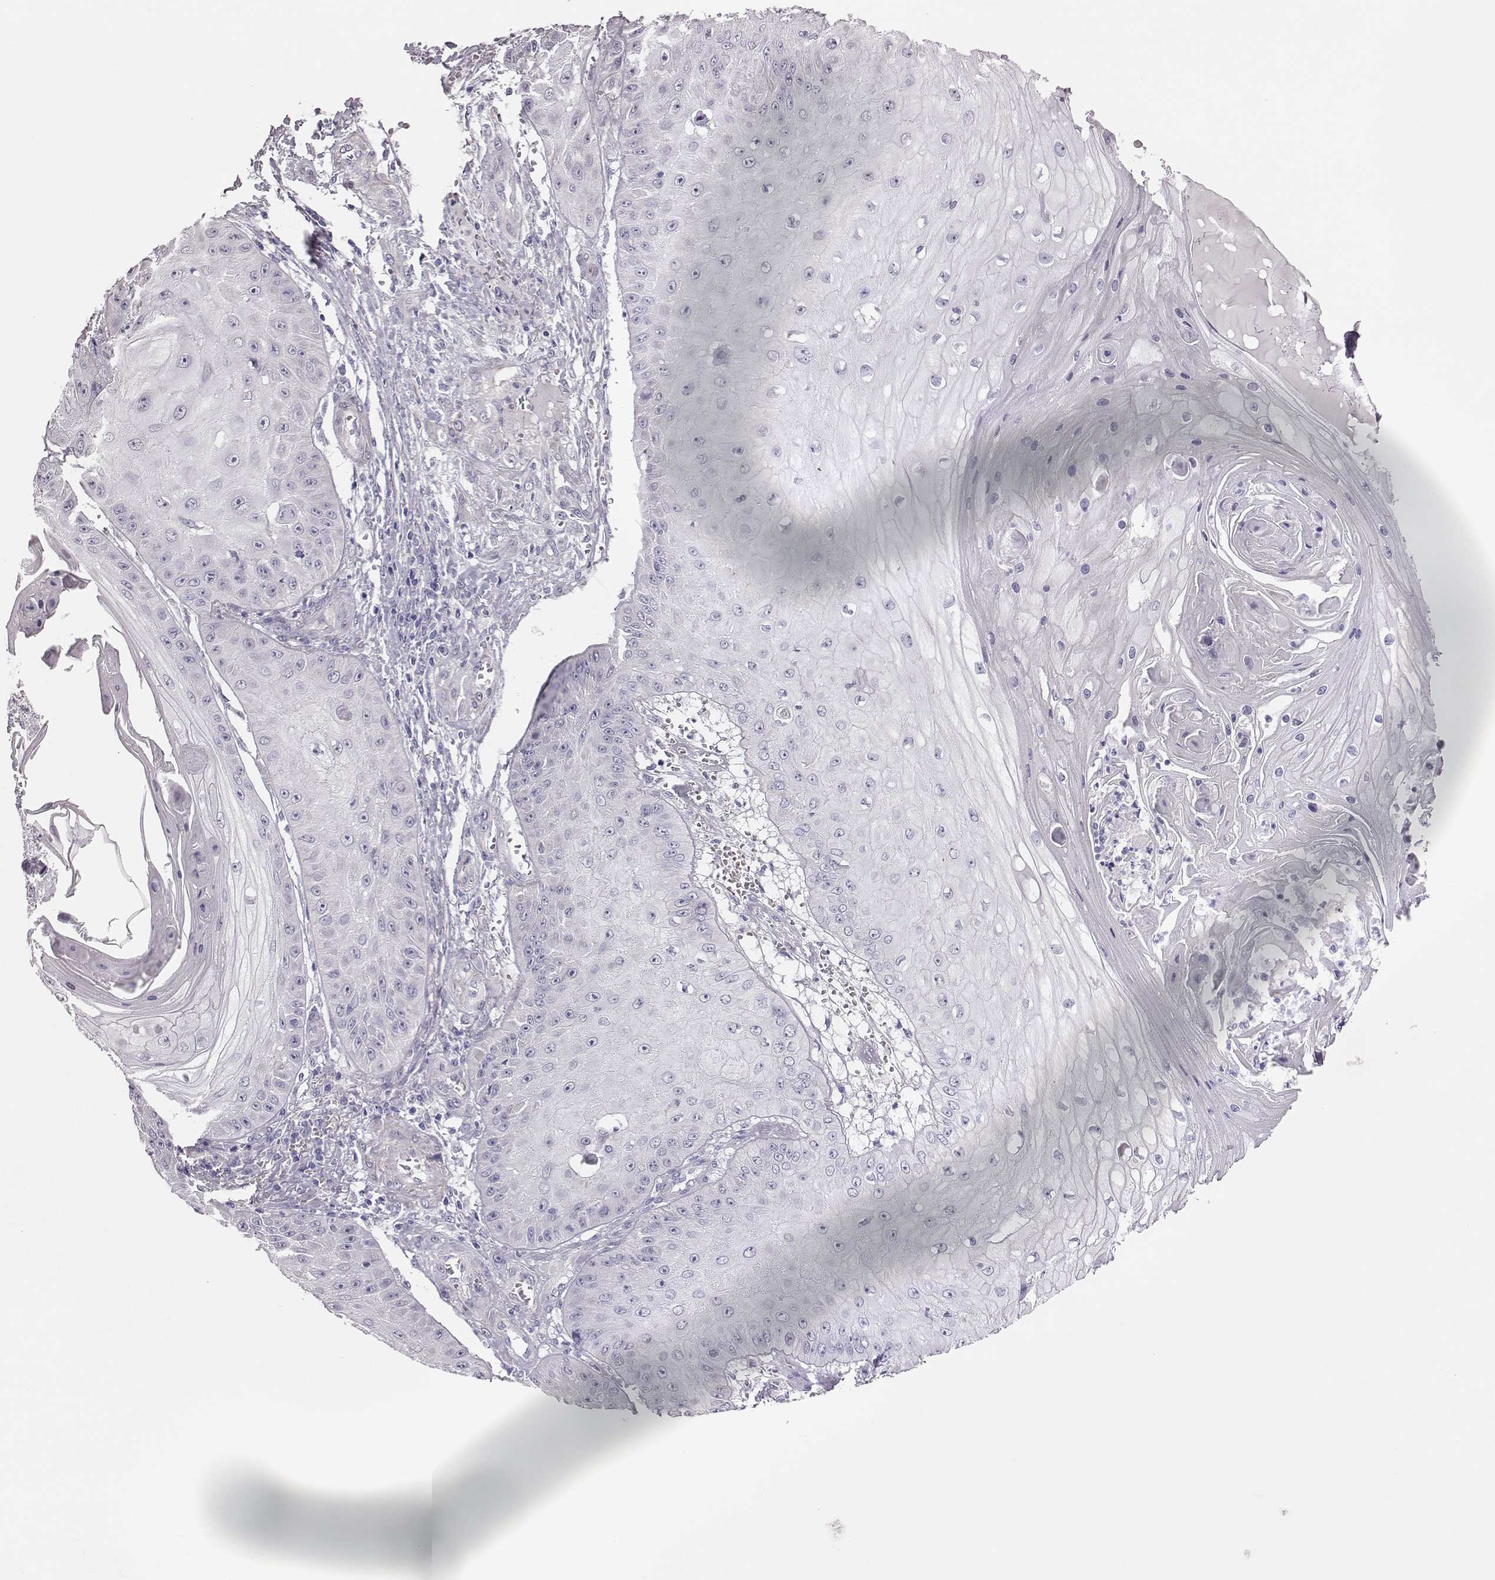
{"staining": {"intensity": "negative", "quantity": "none", "location": "none"}, "tissue": "skin cancer", "cell_type": "Tumor cells", "image_type": "cancer", "snomed": [{"axis": "morphology", "description": "Squamous cell carcinoma, NOS"}, {"axis": "topography", "description": "Skin"}], "caption": "Tumor cells show no significant protein expression in skin cancer (squamous cell carcinoma). (DAB IHC visualized using brightfield microscopy, high magnification).", "gene": "SCML2", "patient": {"sex": "male", "age": 70}}